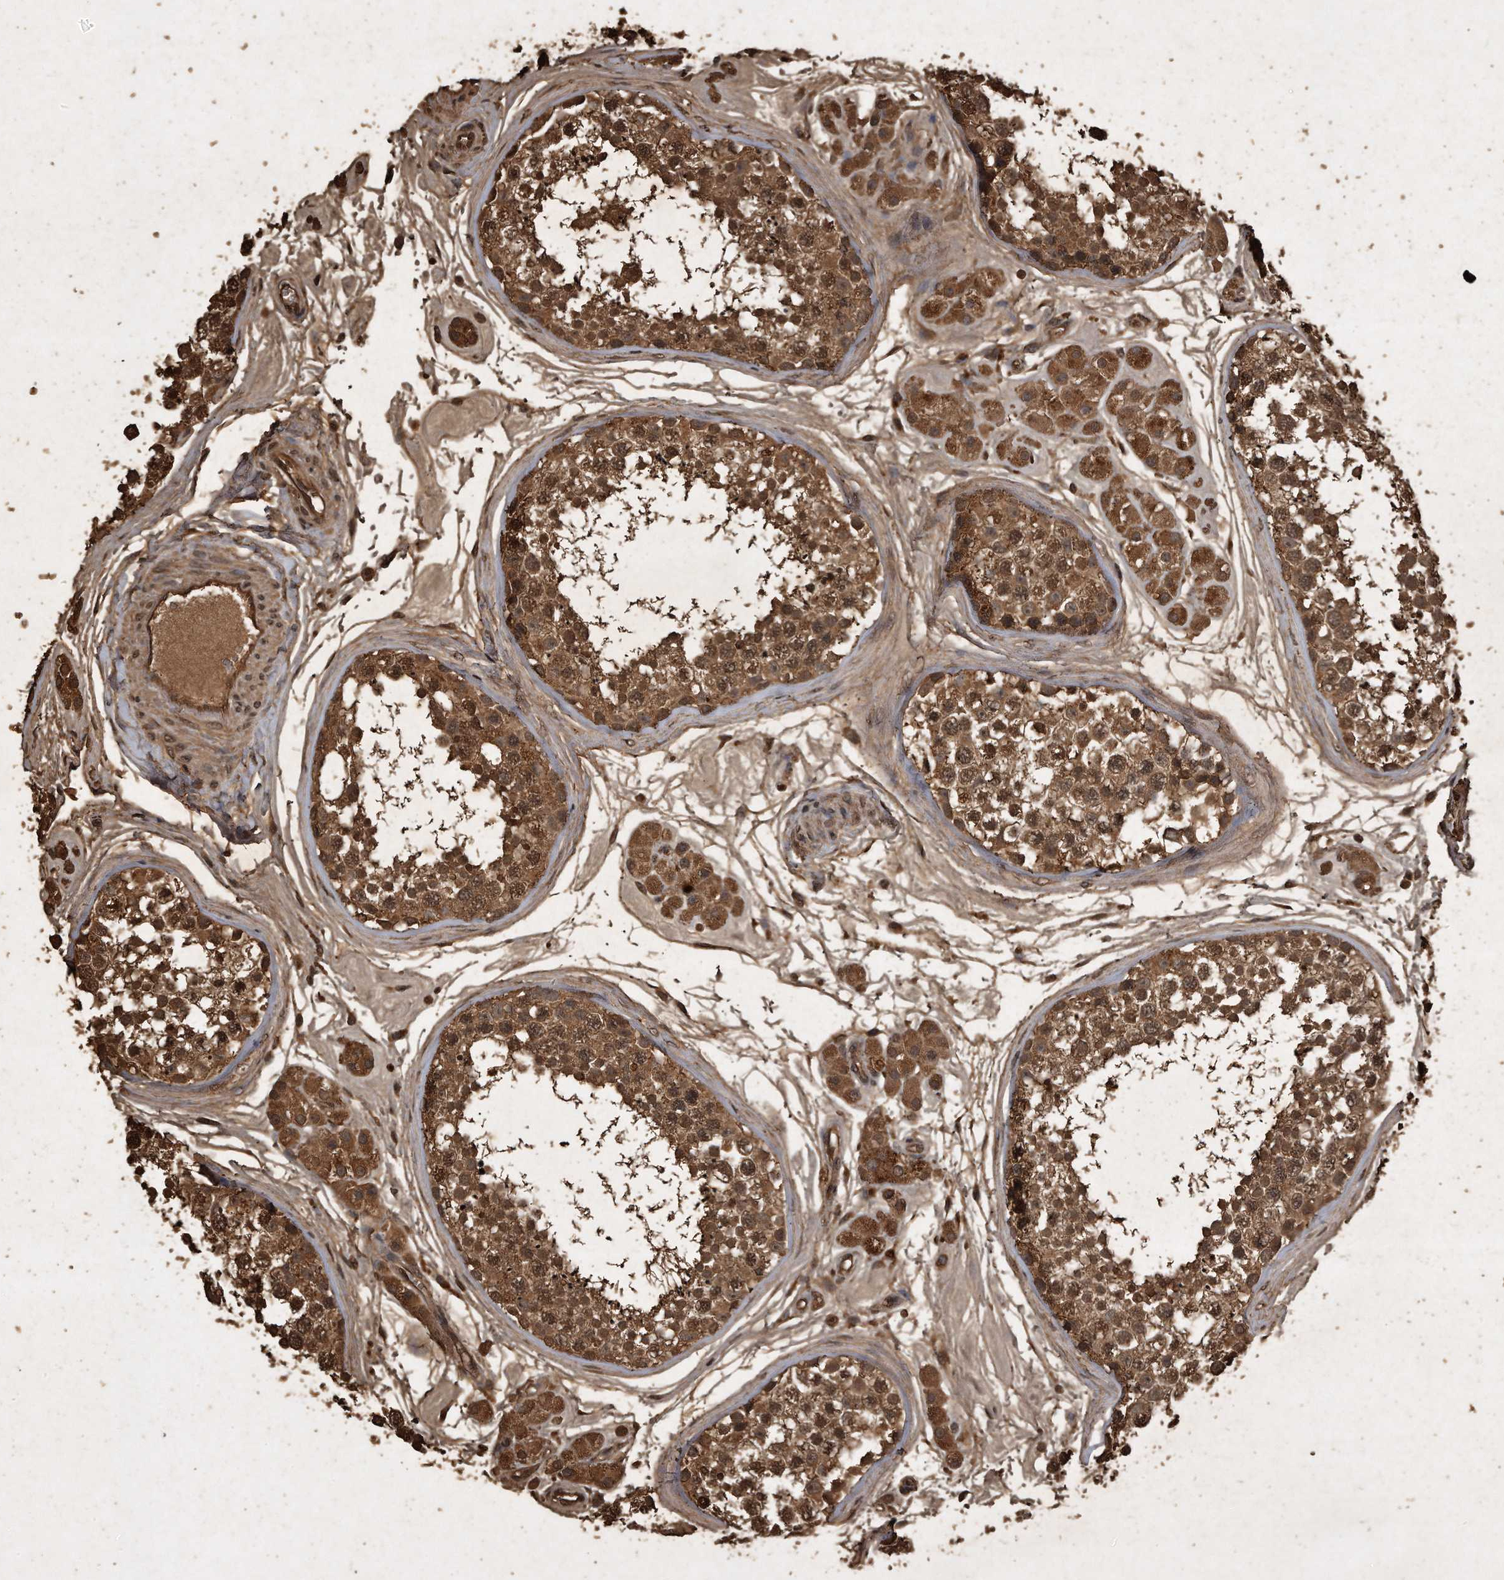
{"staining": {"intensity": "moderate", "quantity": ">75%", "location": "cytoplasmic/membranous"}, "tissue": "testis", "cell_type": "Cells in seminiferous ducts", "image_type": "normal", "snomed": [{"axis": "morphology", "description": "Normal tissue, NOS"}, {"axis": "topography", "description": "Testis"}], "caption": "There is medium levels of moderate cytoplasmic/membranous expression in cells in seminiferous ducts of normal testis, as demonstrated by immunohistochemical staining (brown color).", "gene": "CFLAR", "patient": {"sex": "male", "age": 56}}